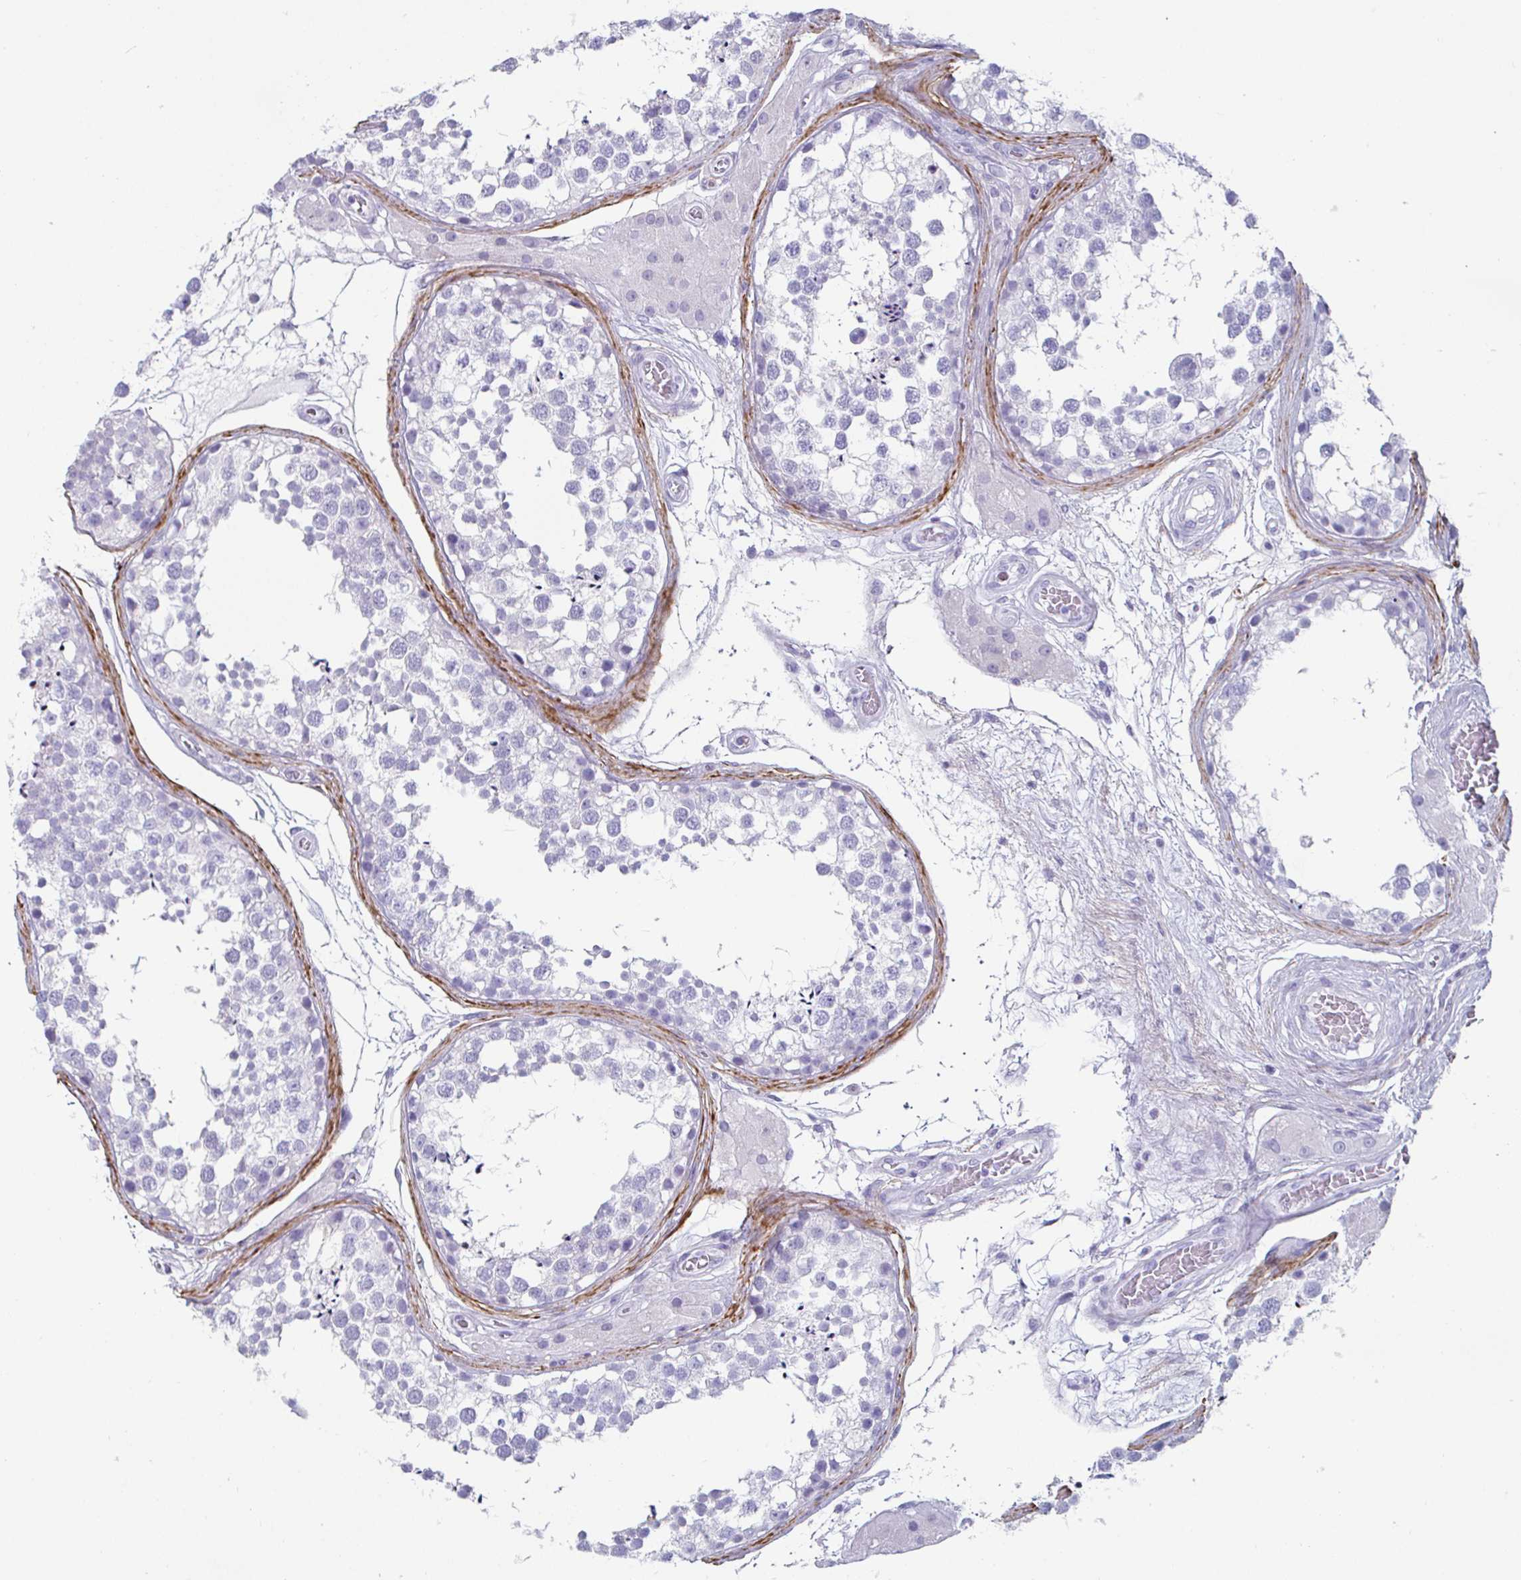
{"staining": {"intensity": "negative", "quantity": "none", "location": "none"}, "tissue": "testis", "cell_type": "Cells in seminiferous ducts", "image_type": "normal", "snomed": [{"axis": "morphology", "description": "Normal tissue, NOS"}, {"axis": "morphology", "description": "Seminoma, NOS"}, {"axis": "topography", "description": "Testis"}], "caption": "A high-resolution histopathology image shows IHC staining of unremarkable testis, which exhibits no significant expression in cells in seminiferous ducts.", "gene": "CREG2", "patient": {"sex": "male", "age": 65}}